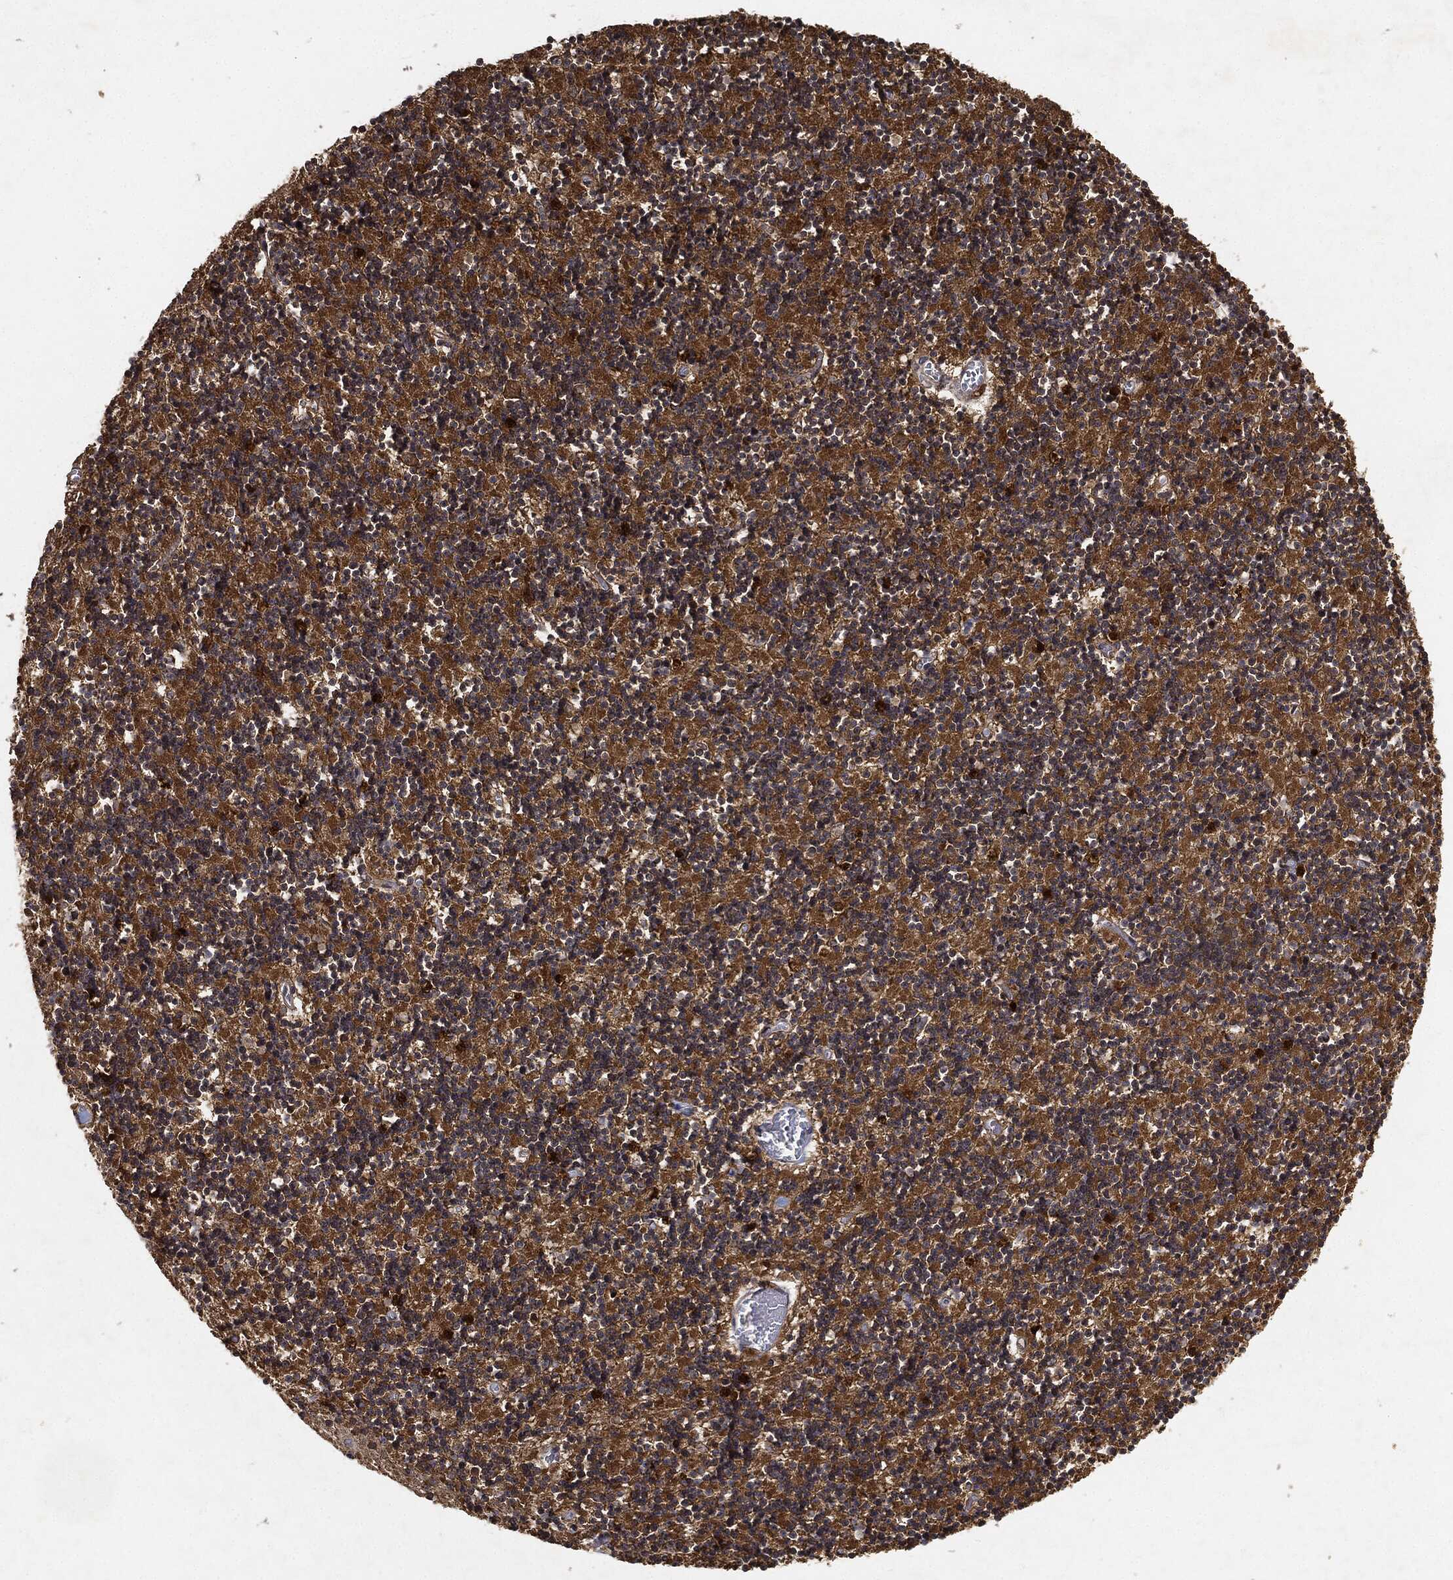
{"staining": {"intensity": "negative", "quantity": "none", "location": "none"}, "tissue": "cerebellum", "cell_type": "Cells in granular layer", "image_type": "normal", "snomed": [{"axis": "morphology", "description": "Normal tissue, NOS"}, {"axis": "topography", "description": "Cerebellum"}], "caption": "Immunohistochemical staining of unremarkable cerebellum displays no significant positivity in cells in granular layer. (Brightfield microscopy of DAB (3,3'-diaminobenzidine) IHC at high magnification).", "gene": "ZNF226", "patient": {"sex": "female", "age": 64}}